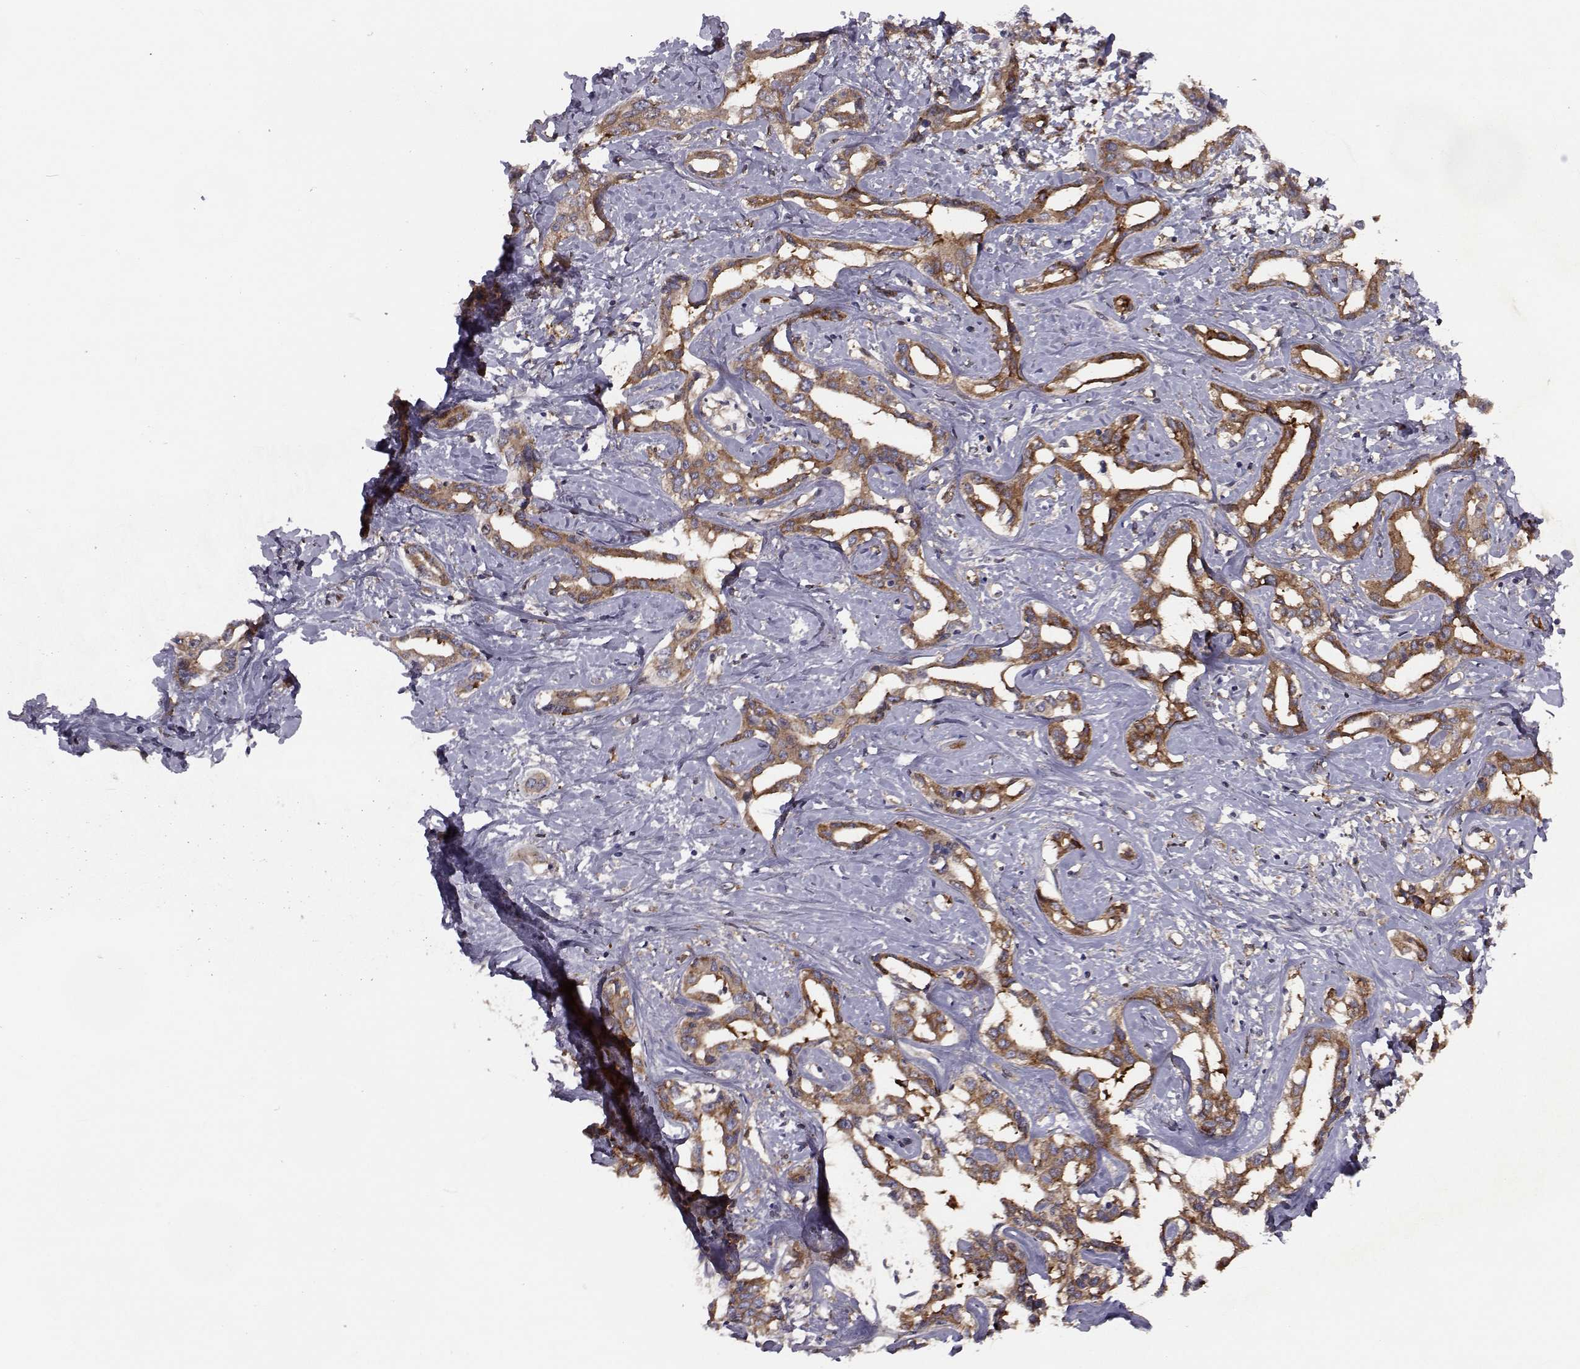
{"staining": {"intensity": "strong", "quantity": ">75%", "location": "cytoplasmic/membranous"}, "tissue": "liver cancer", "cell_type": "Tumor cells", "image_type": "cancer", "snomed": [{"axis": "morphology", "description": "Cholangiocarcinoma"}, {"axis": "topography", "description": "Liver"}], "caption": "The histopathology image reveals immunohistochemical staining of liver cancer. There is strong cytoplasmic/membranous positivity is appreciated in about >75% of tumor cells.", "gene": "TRIP10", "patient": {"sex": "male", "age": 59}}